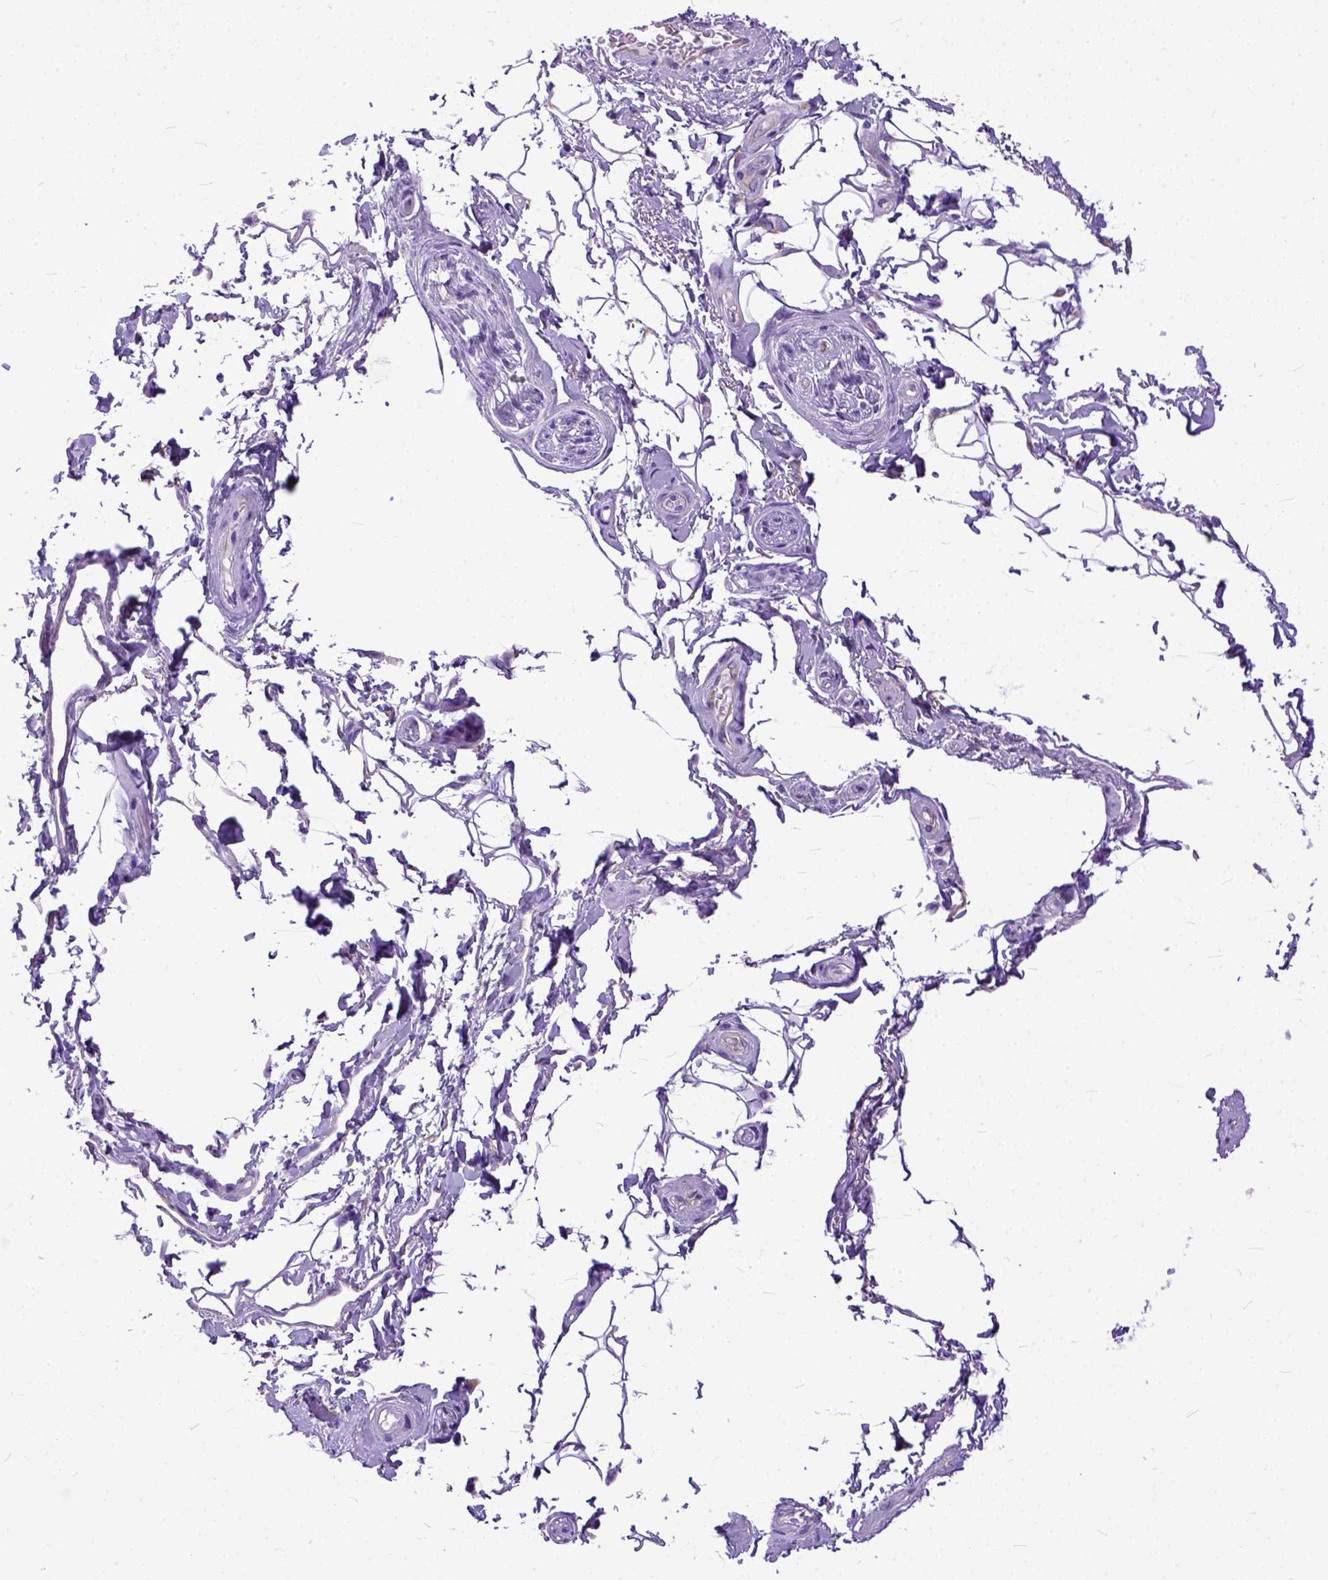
{"staining": {"intensity": "negative", "quantity": "none", "location": "none"}, "tissue": "adipose tissue", "cell_type": "Adipocytes", "image_type": "normal", "snomed": [{"axis": "morphology", "description": "Normal tissue, NOS"}, {"axis": "topography", "description": "Anal"}, {"axis": "topography", "description": "Peripheral nerve tissue"}], "caption": "High power microscopy histopathology image of an IHC histopathology image of benign adipose tissue, revealing no significant positivity in adipocytes.", "gene": "PPL", "patient": {"sex": "male", "age": 51}}